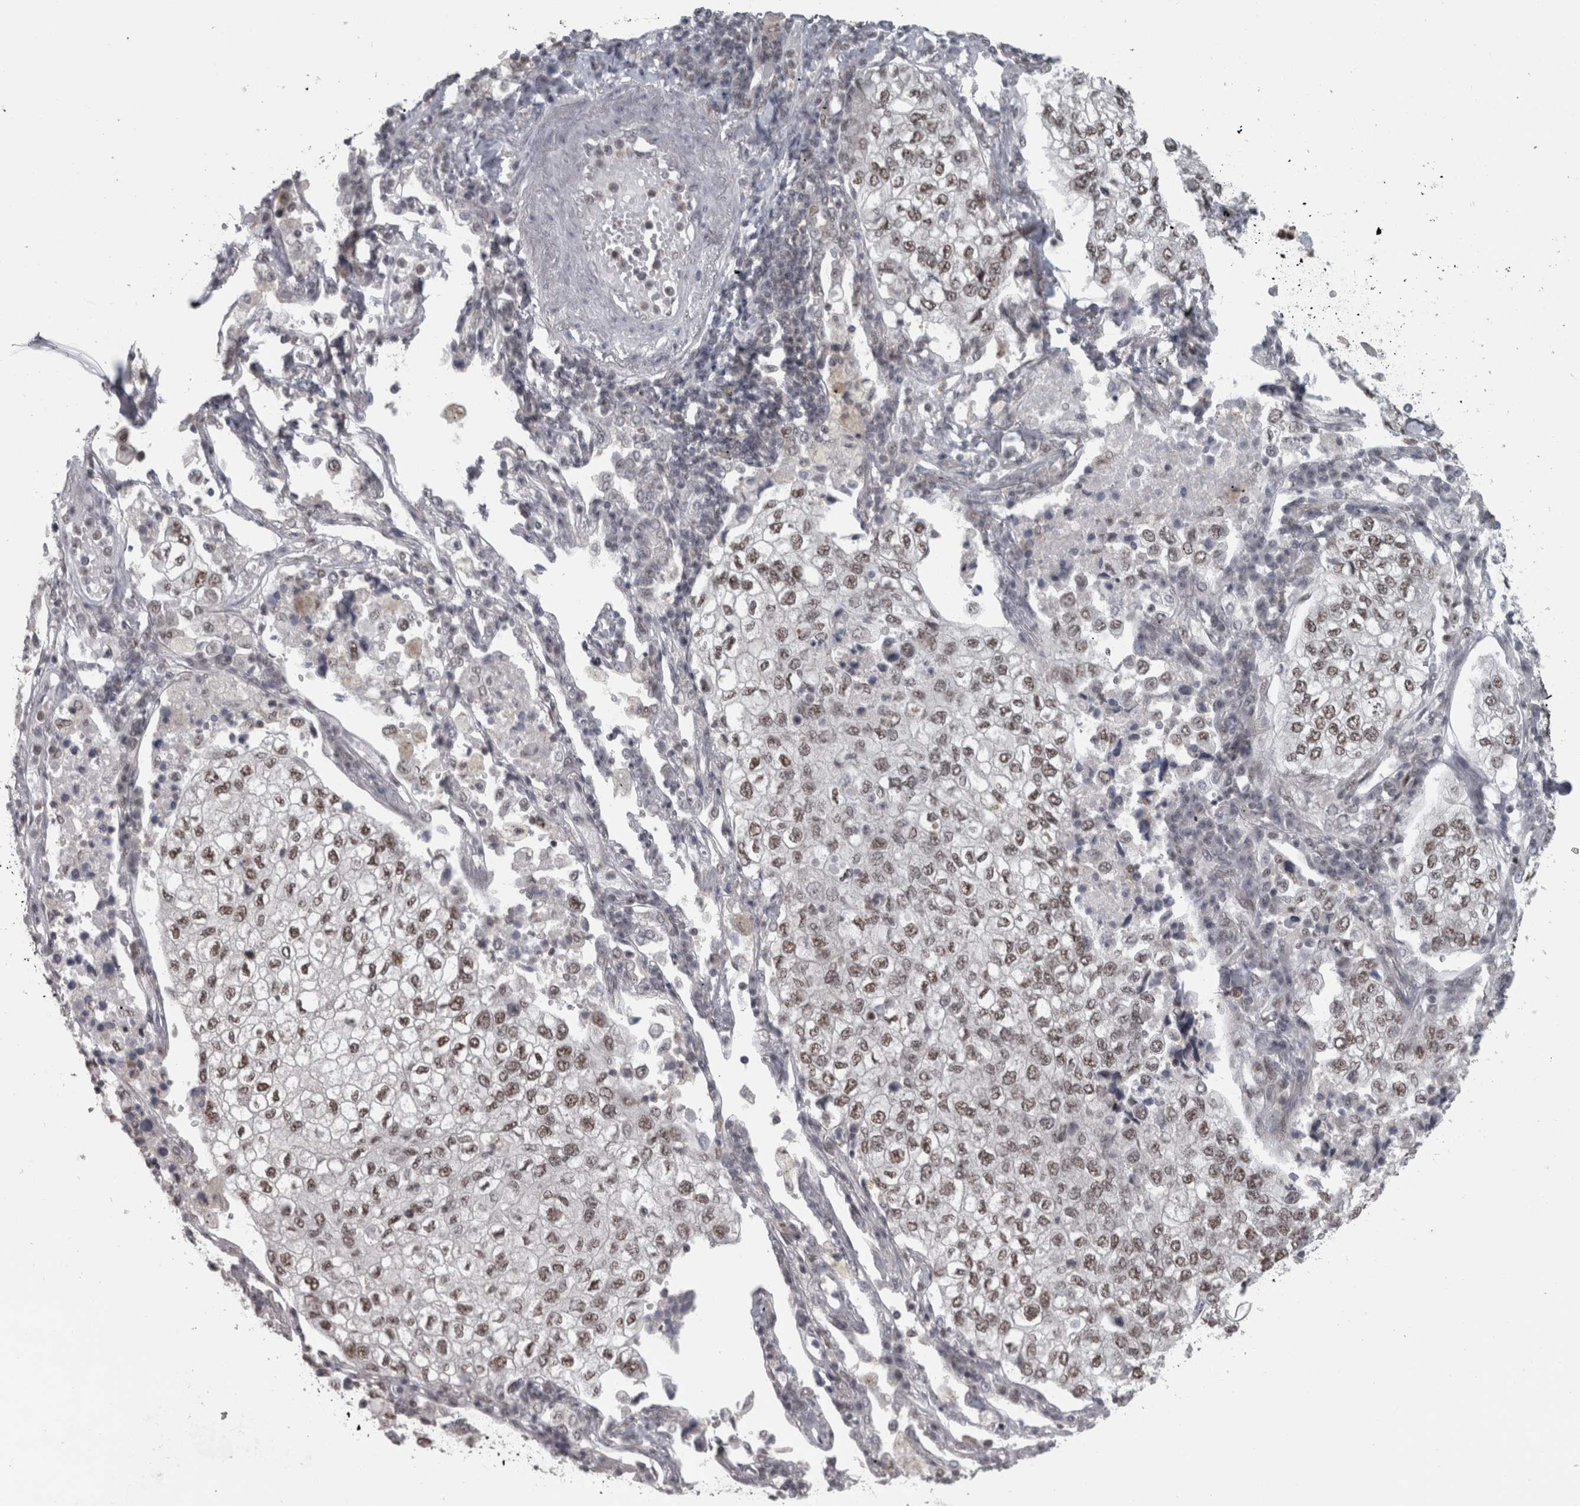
{"staining": {"intensity": "moderate", "quantity": ">75%", "location": "nuclear"}, "tissue": "lung cancer", "cell_type": "Tumor cells", "image_type": "cancer", "snomed": [{"axis": "morphology", "description": "Adenocarcinoma, NOS"}, {"axis": "topography", "description": "Lung"}], "caption": "This micrograph shows lung cancer (adenocarcinoma) stained with IHC to label a protein in brown. The nuclear of tumor cells show moderate positivity for the protein. Nuclei are counter-stained blue.", "gene": "MICU3", "patient": {"sex": "male", "age": 63}}